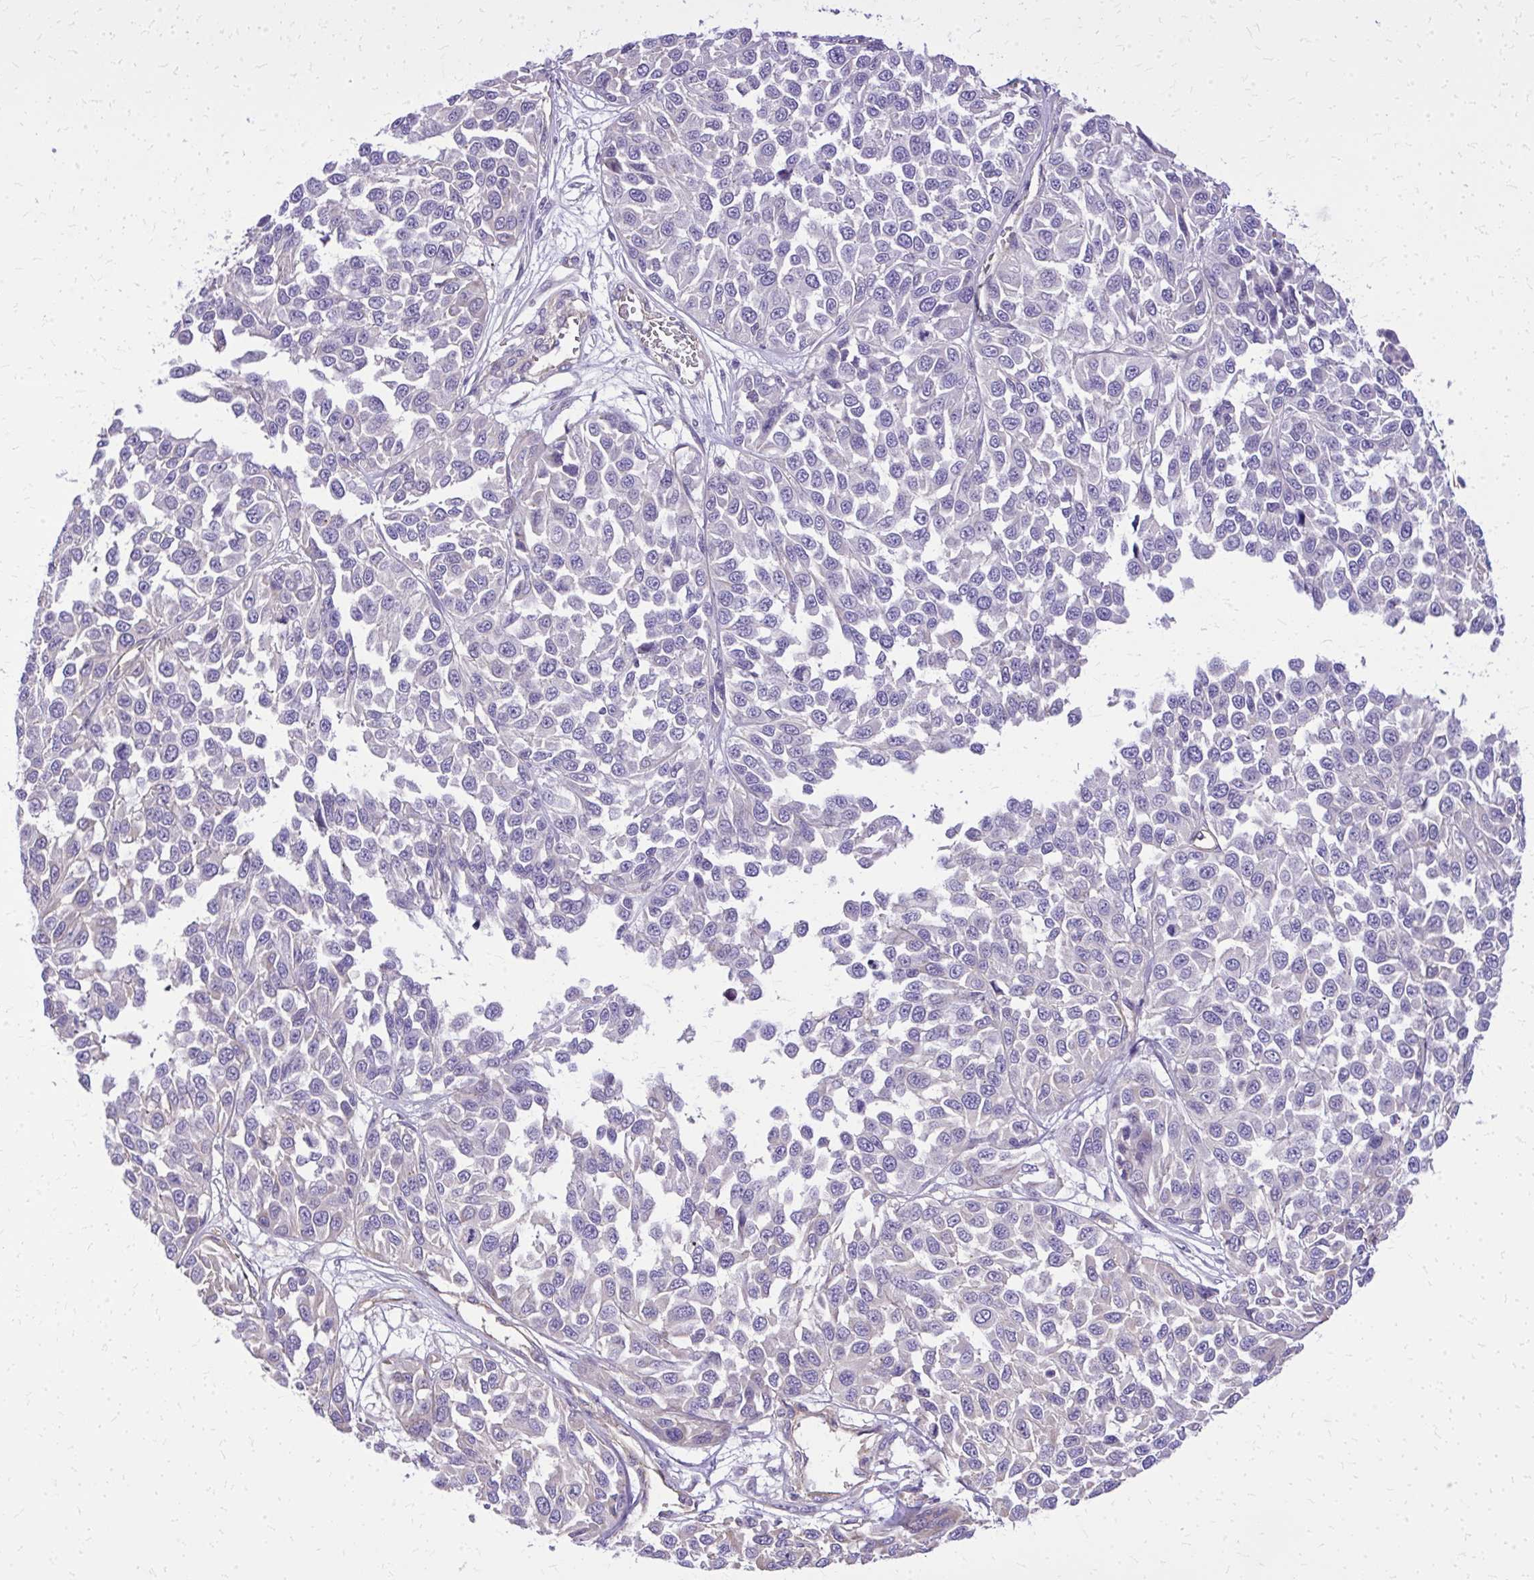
{"staining": {"intensity": "negative", "quantity": "none", "location": "none"}, "tissue": "melanoma", "cell_type": "Tumor cells", "image_type": "cancer", "snomed": [{"axis": "morphology", "description": "Malignant melanoma, NOS"}, {"axis": "topography", "description": "Skin"}], "caption": "Melanoma stained for a protein using immunohistochemistry (IHC) shows no staining tumor cells.", "gene": "RUNDC3B", "patient": {"sex": "male", "age": 62}}